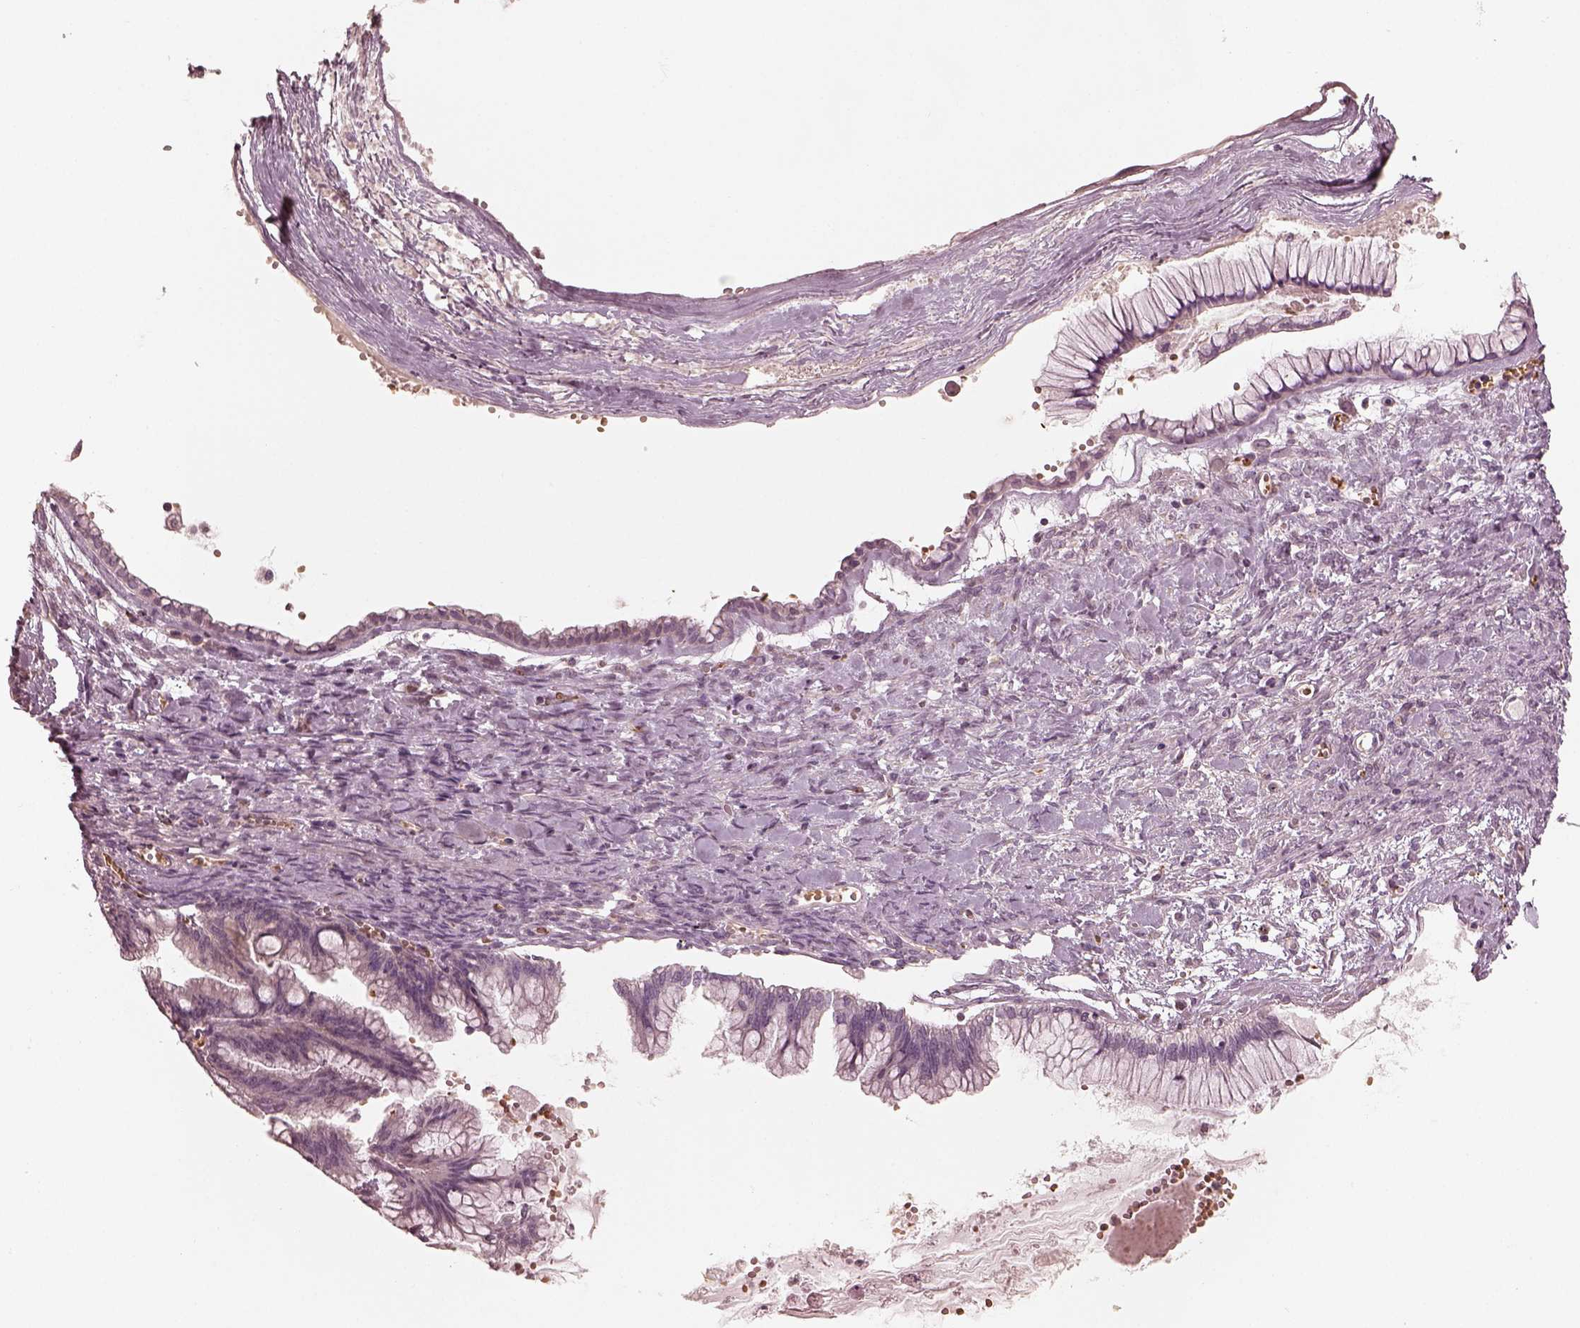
{"staining": {"intensity": "negative", "quantity": "none", "location": "none"}, "tissue": "ovarian cancer", "cell_type": "Tumor cells", "image_type": "cancer", "snomed": [{"axis": "morphology", "description": "Cystadenocarcinoma, mucinous, NOS"}, {"axis": "topography", "description": "Ovary"}], "caption": "Immunohistochemistry (IHC) micrograph of neoplastic tissue: human mucinous cystadenocarcinoma (ovarian) stained with DAB (3,3'-diaminobenzidine) shows no significant protein positivity in tumor cells.", "gene": "ANKLE1", "patient": {"sex": "female", "age": 67}}